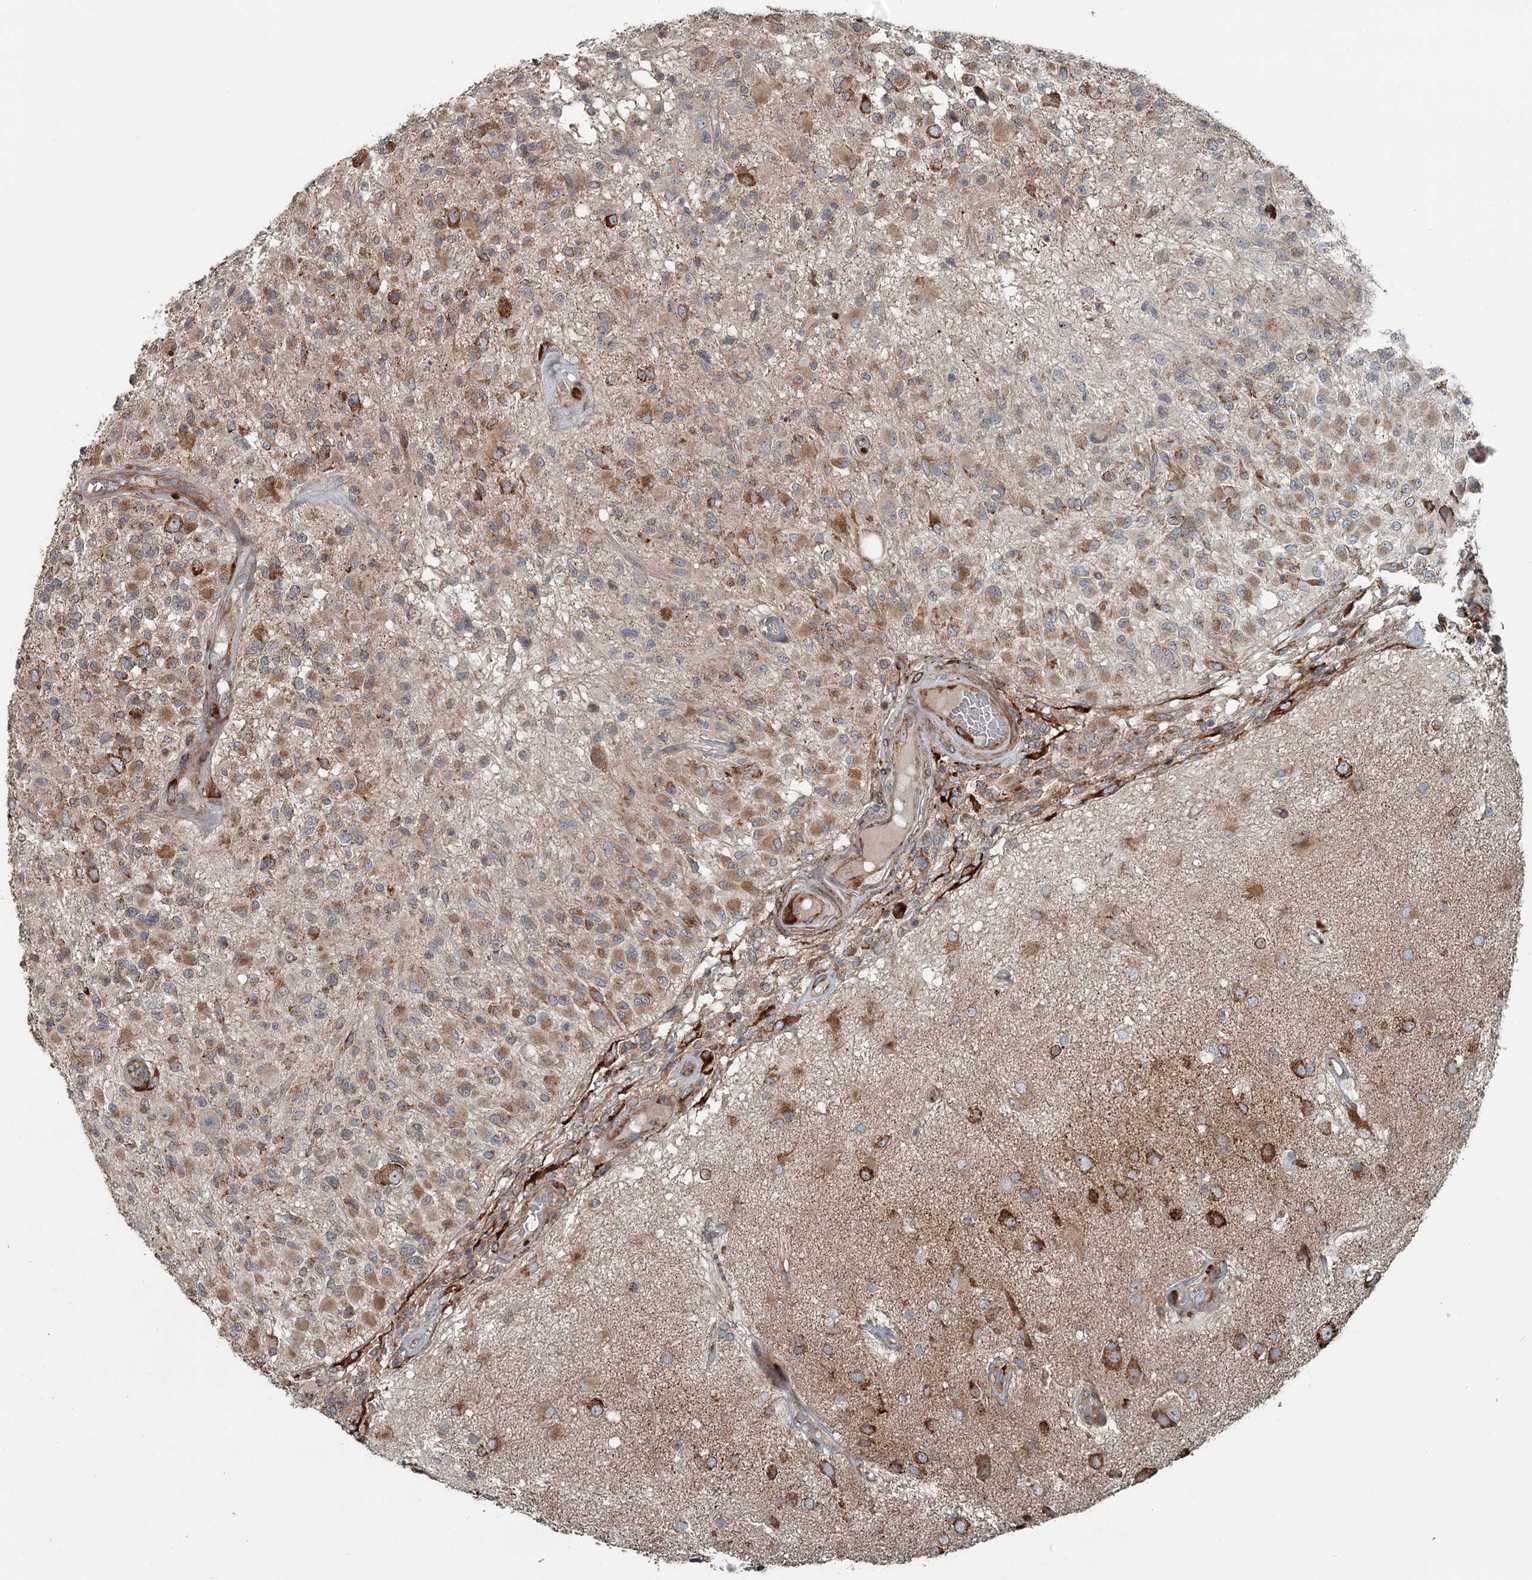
{"staining": {"intensity": "moderate", "quantity": ">75%", "location": "cytoplasmic/membranous"}, "tissue": "glioma", "cell_type": "Tumor cells", "image_type": "cancer", "snomed": [{"axis": "morphology", "description": "Glioma, malignant, High grade"}, {"axis": "morphology", "description": "Glioblastoma, NOS"}, {"axis": "topography", "description": "Brain"}], "caption": "Approximately >75% of tumor cells in glioma display moderate cytoplasmic/membranous protein positivity as visualized by brown immunohistochemical staining.", "gene": "RASSF8", "patient": {"sex": "male", "age": 60}}